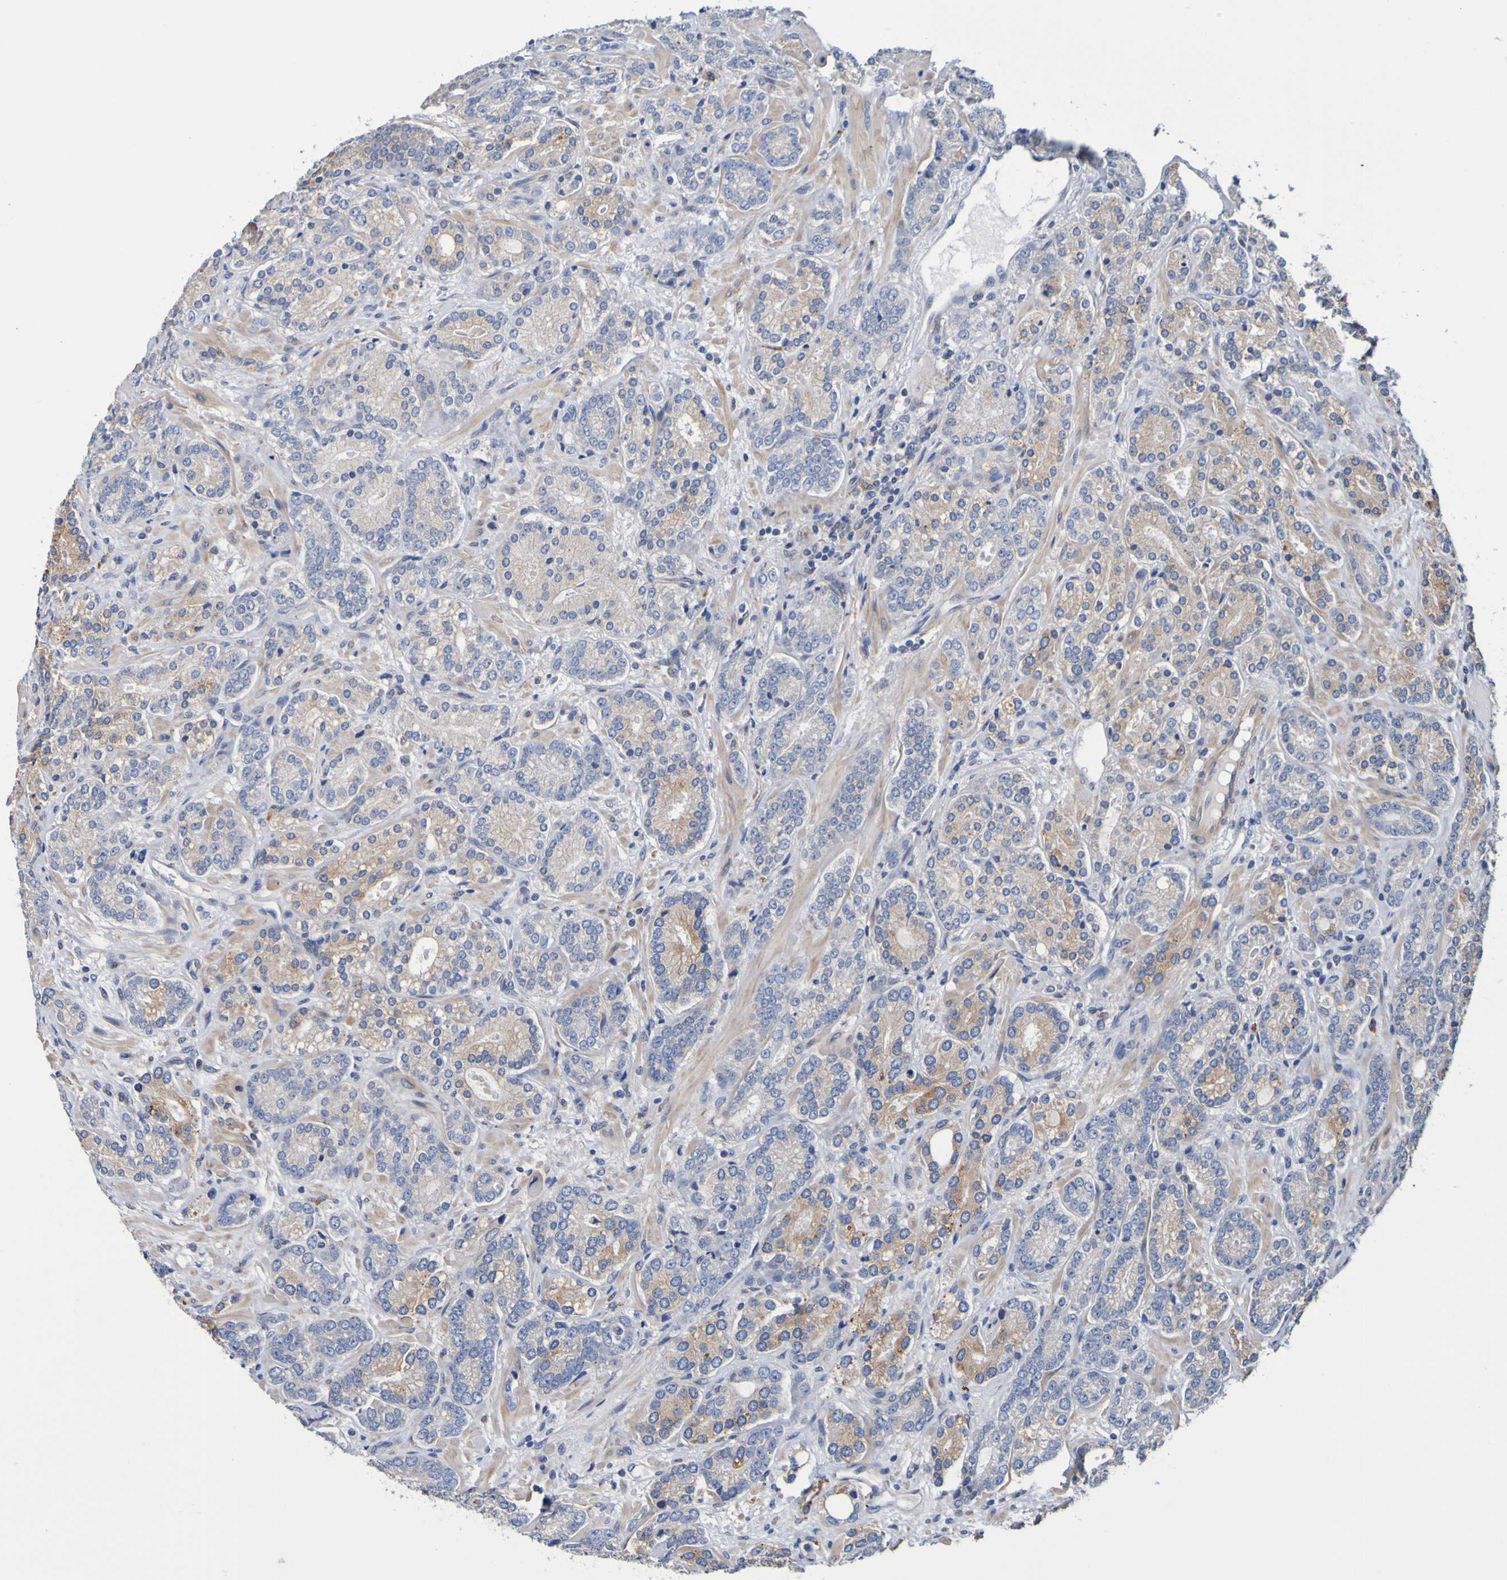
{"staining": {"intensity": "weak", "quantity": ">75%", "location": "cytoplasmic/membranous"}, "tissue": "prostate cancer", "cell_type": "Tumor cells", "image_type": "cancer", "snomed": [{"axis": "morphology", "description": "Adenocarcinoma, High grade"}, {"axis": "topography", "description": "Prostate"}], "caption": "Human prostate adenocarcinoma (high-grade) stained for a protein (brown) reveals weak cytoplasmic/membranous positive expression in approximately >75% of tumor cells.", "gene": "METAP2", "patient": {"sex": "male", "age": 61}}